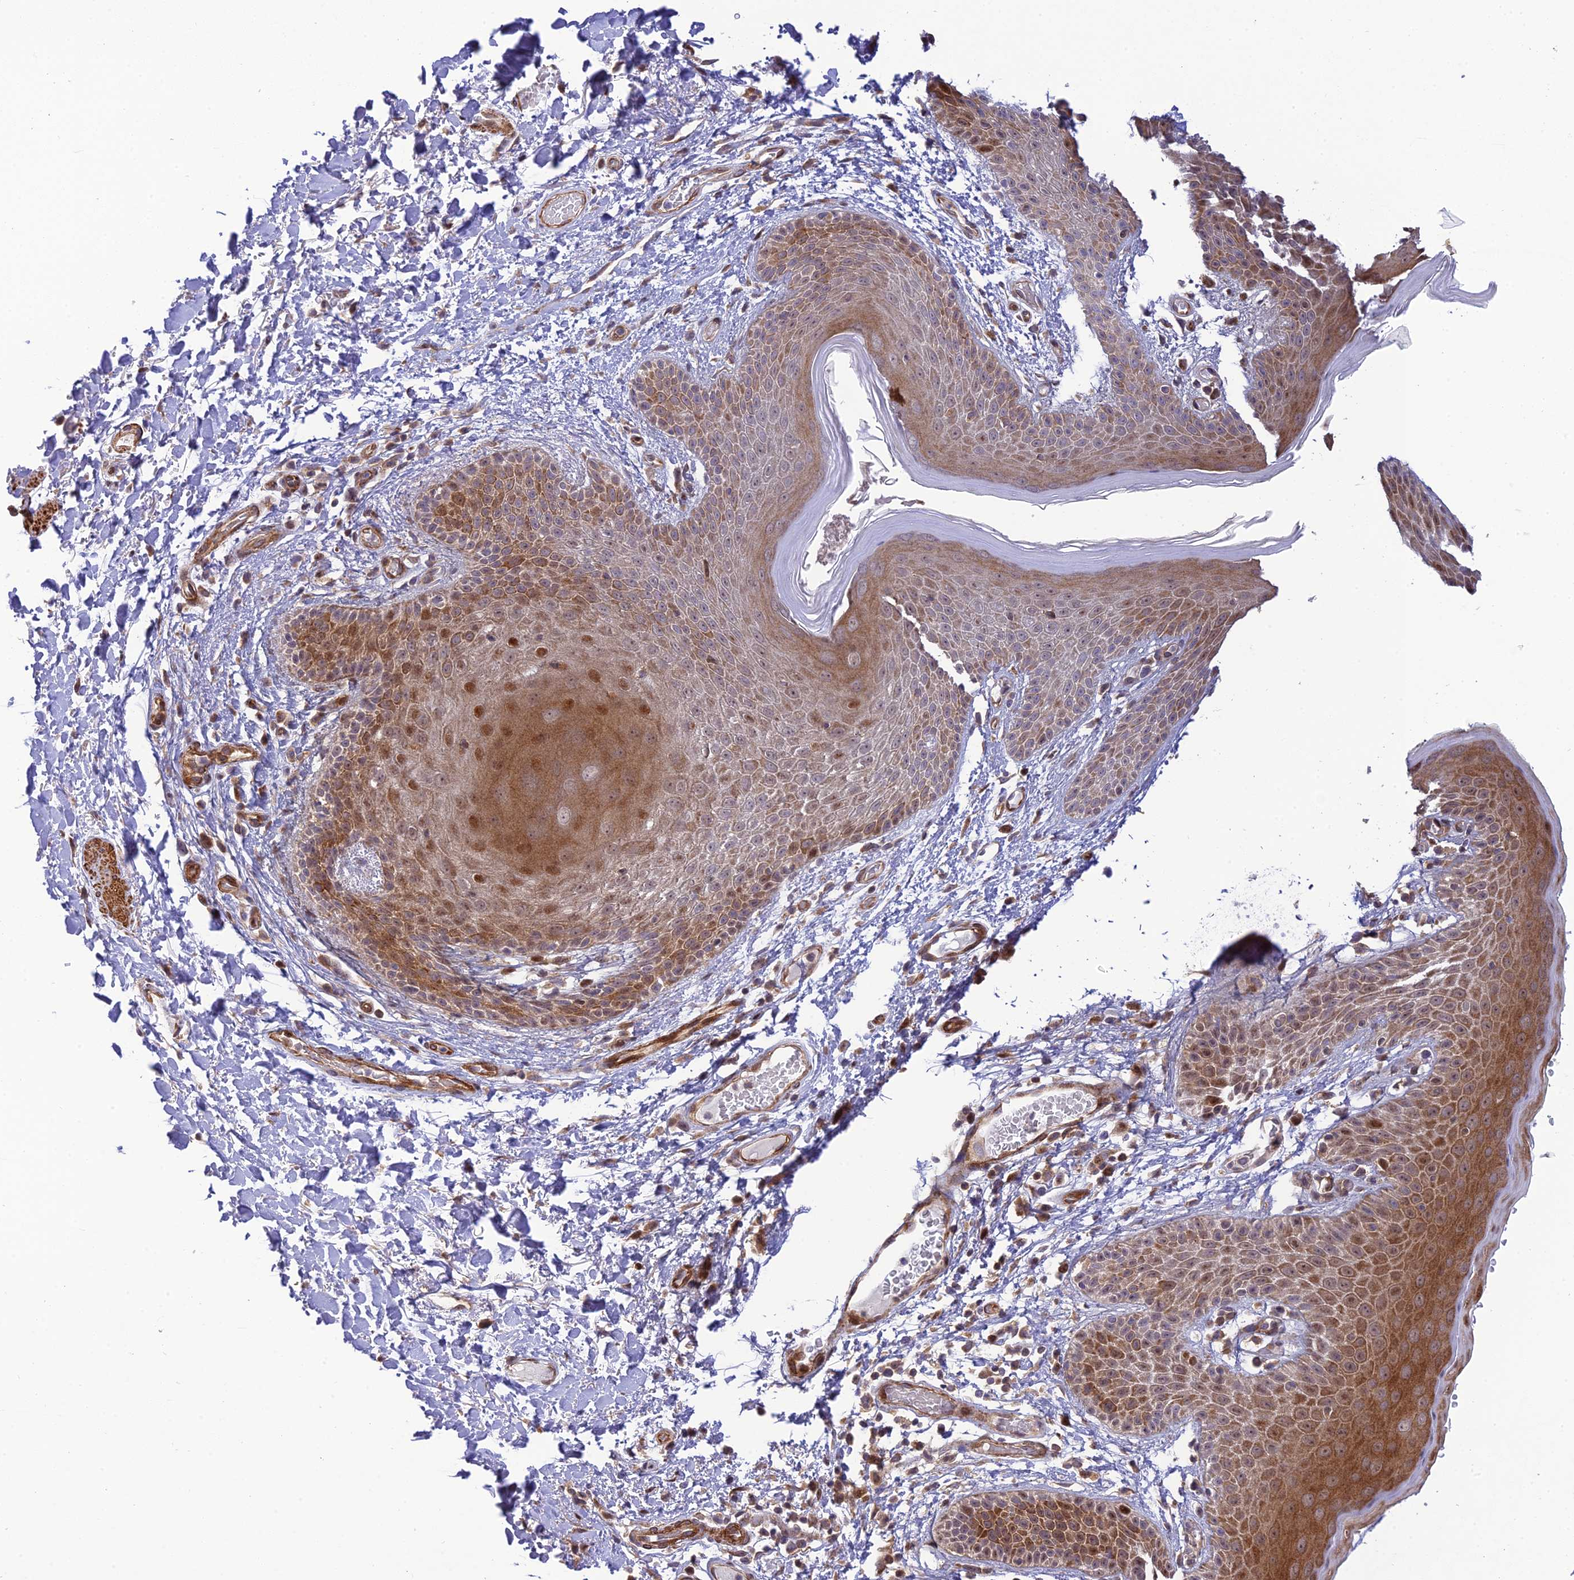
{"staining": {"intensity": "moderate", "quantity": "25%-75%", "location": "cytoplasmic/membranous,nuclear"}, "tissue": "skin", "cell_type": "Epidermal cells", "image_type": "normal", "snomed": [{"axis": "morphology", "description": "Normal tissue, NOS"}, {"axis": "topography", "description": "Anal"}], "caption": "A photomicrograph showing moderate cytoplasmic/membranous,nuclear expression in about 25%-75% of epidermal cells in normal skin, as visualized by brown immunohistochemical staining.", "gene": "ZNF584", "patient": {"sex": "male", "age": 74}}